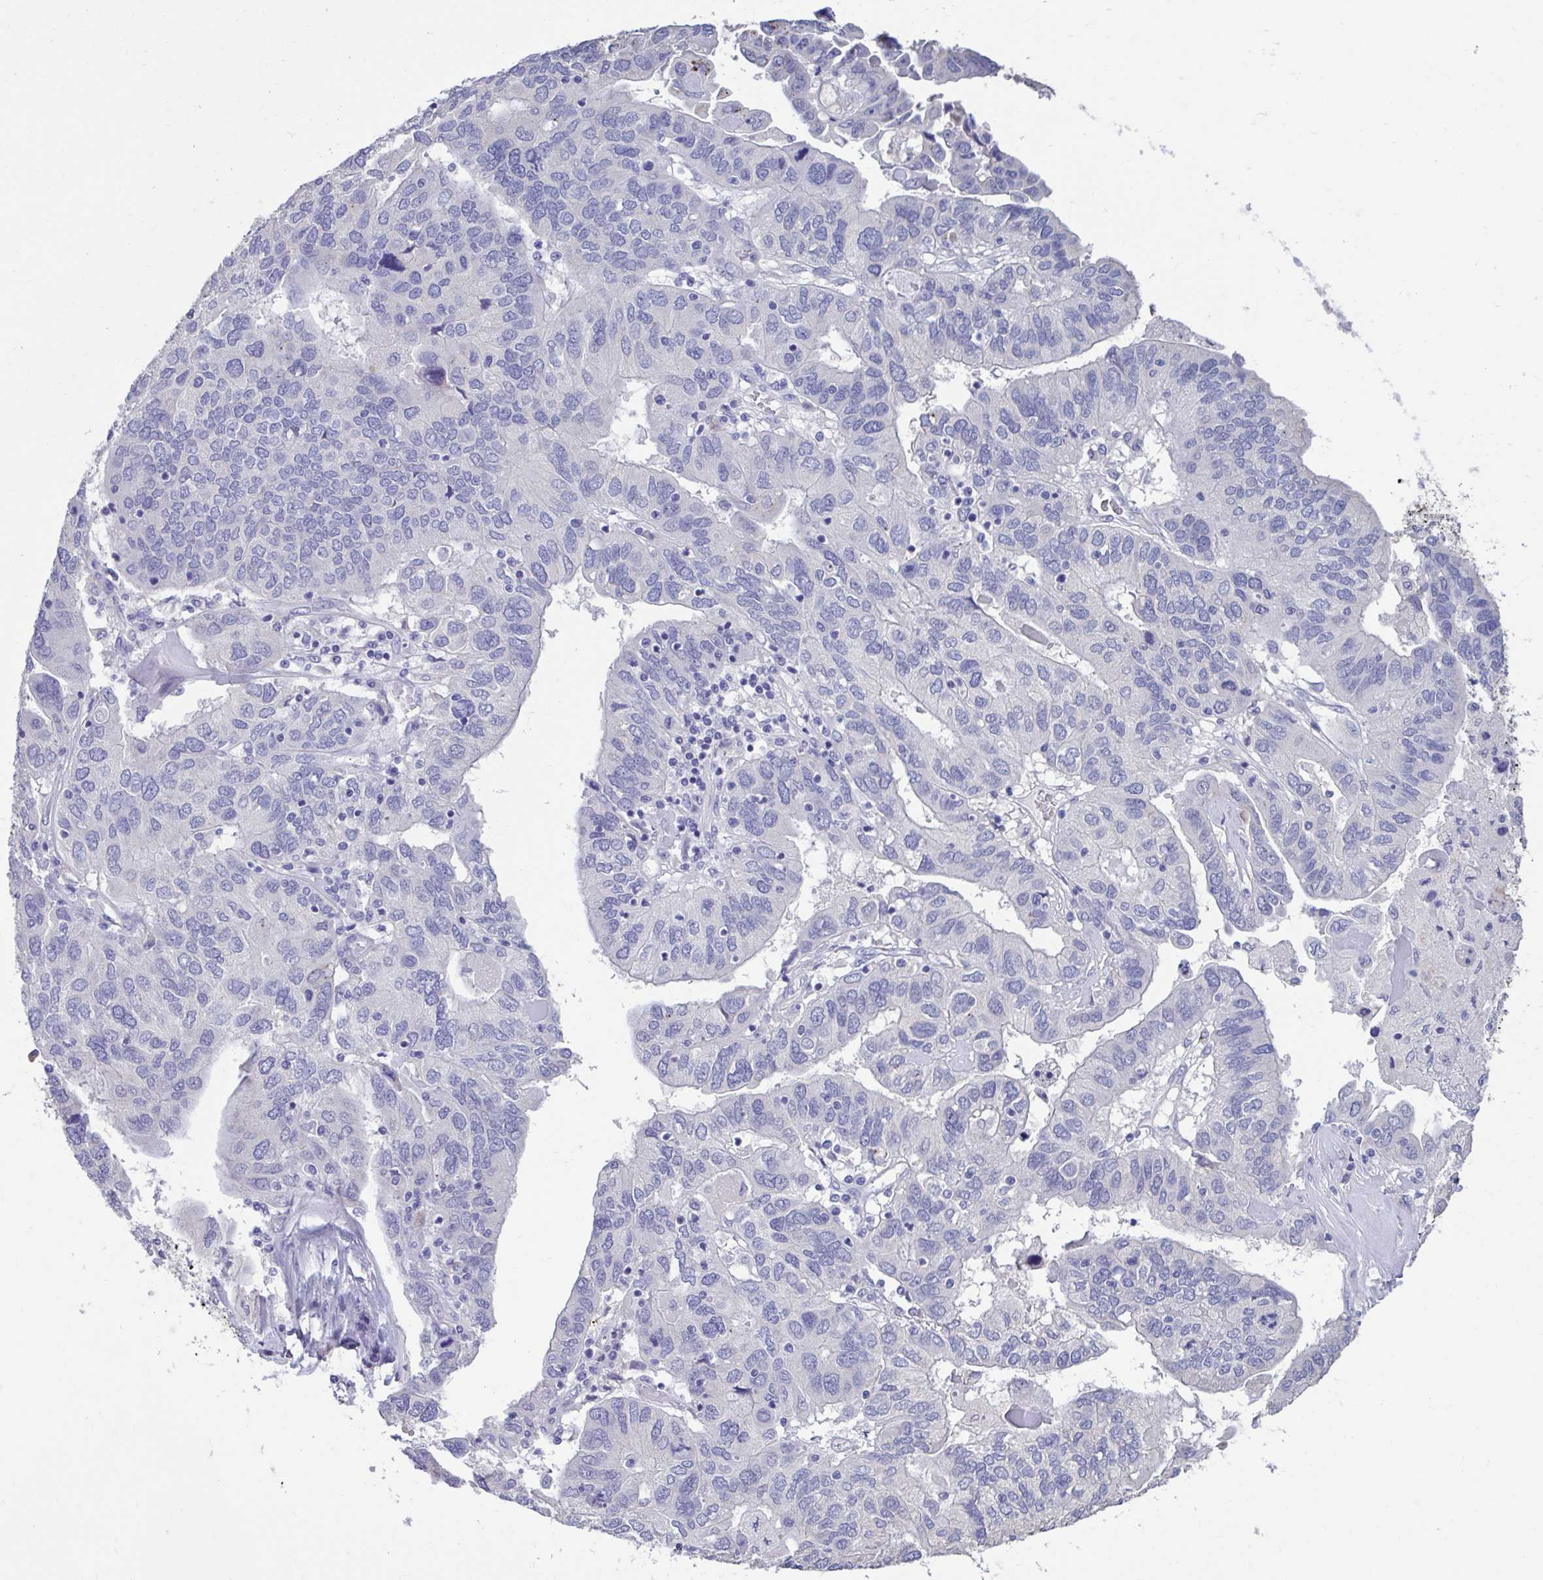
{"staining": {"intensity": "negative", "quantity": "none", "location": "none"}, "tissue": "ovarian cancer", "cell_type": "Tumor cells", "image_type": "cancer", "snomed": [{"axis": "morphology", "description": "Cystadenocarcinoma, serous, NOS"}, {"axis": "topography", "description": "Ovary"}], "caption": "IHC photomicrograph of neoplastic tissue: ovarian cancer (serous cystadenocarcinoma) stained with DAB demonstrates no significant protein positivity in tumor cells.", "gene": "GPR162", "patient": {"sex": "female", "age": 79}}